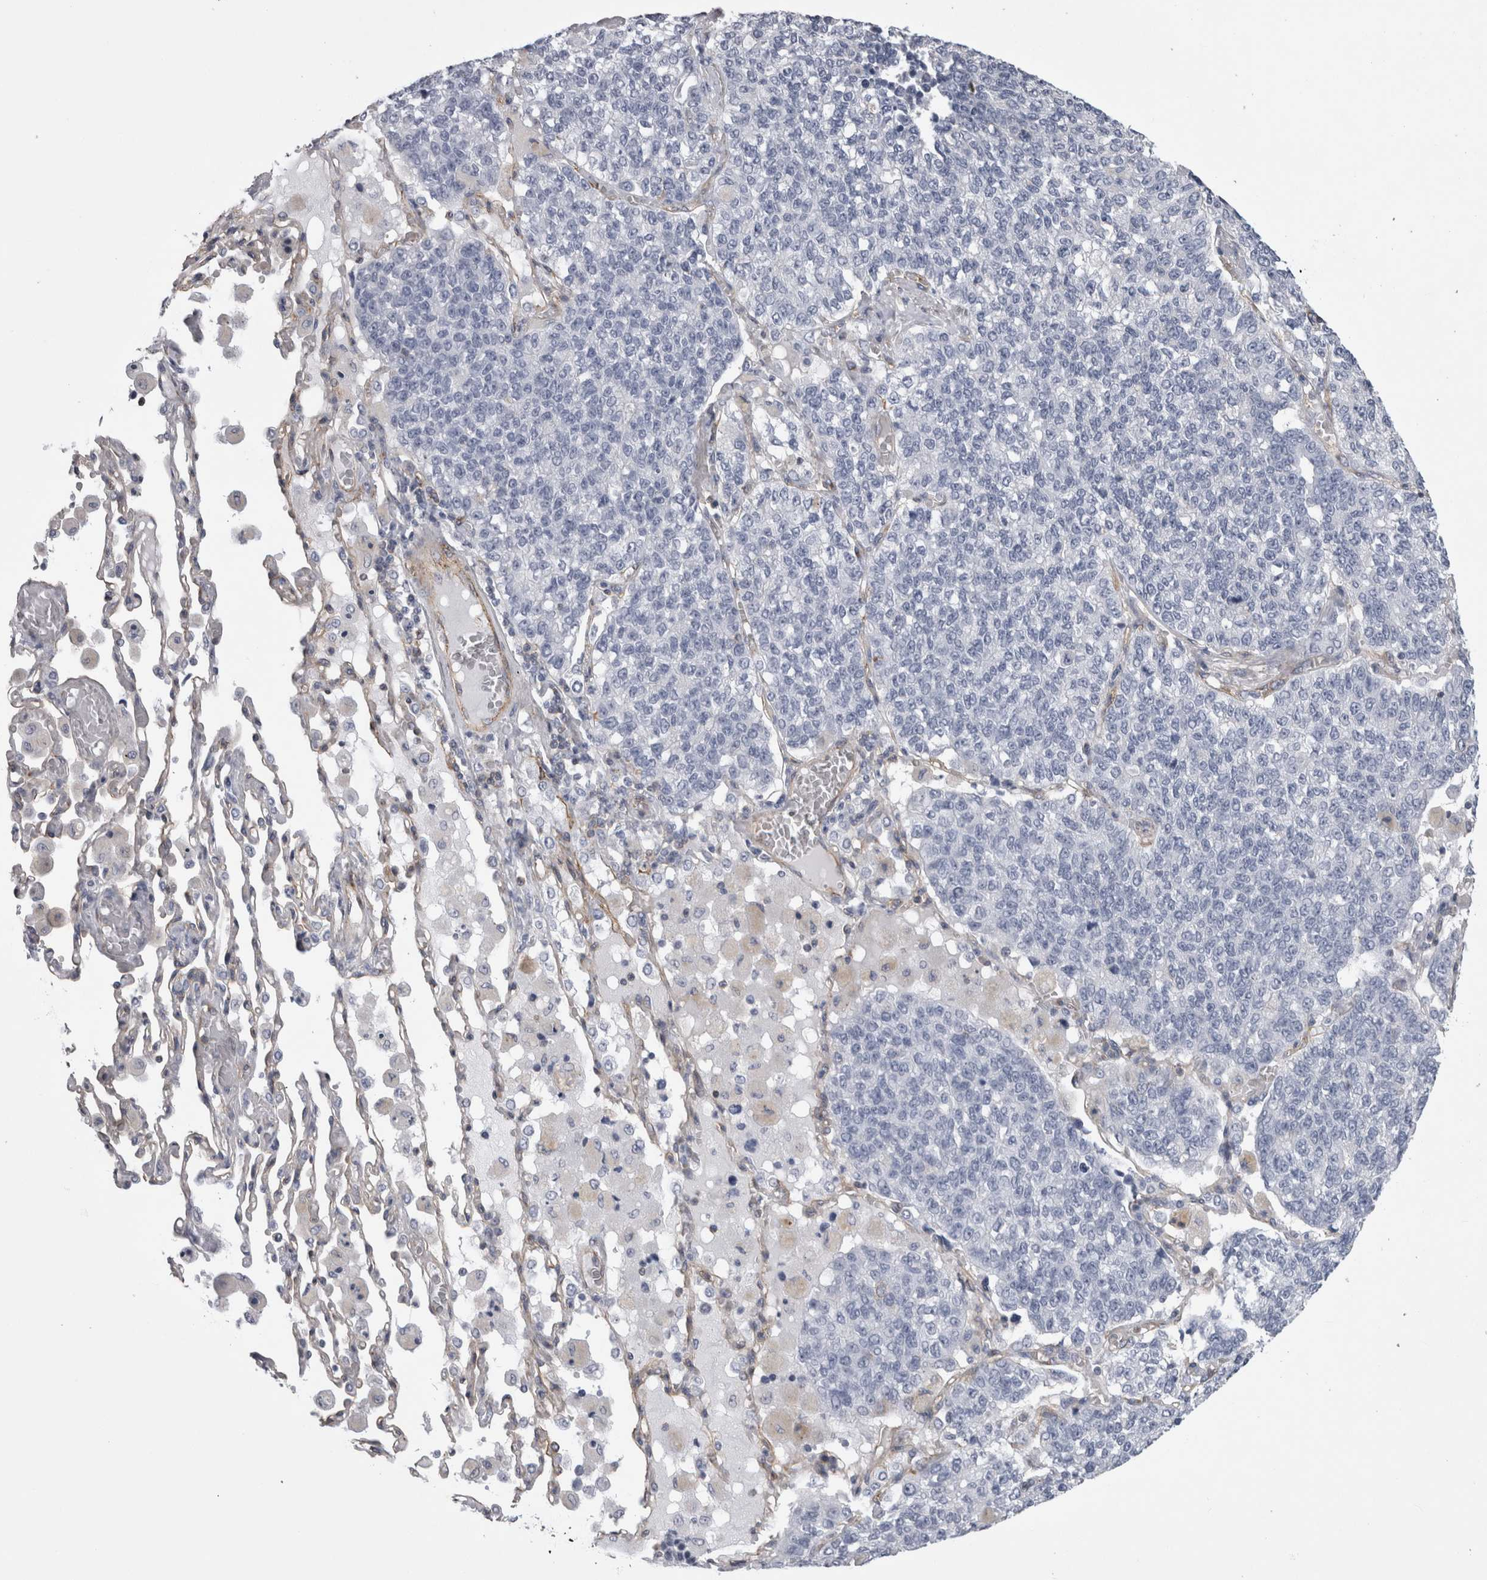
{"staining": {"intensity": "negative", "quantity": "none", "location": "none"}, "tissue": "lung cancer", "cell_type": "Tumor cells", "image_type": "cancer", "snomed": [{"axis": "morphology", "description": "Adenocarcinoma, NOS"}, {"axis": "topography", "description": "Lung"}], "caption": "IHC photomicrograph of lung cancer (adenocarcinoma) stained for a protein (brown), which demonstrates no positivity in tumor cells.", "gene": "ATXN3", "patient": {"sex": "male", "age": 49}}